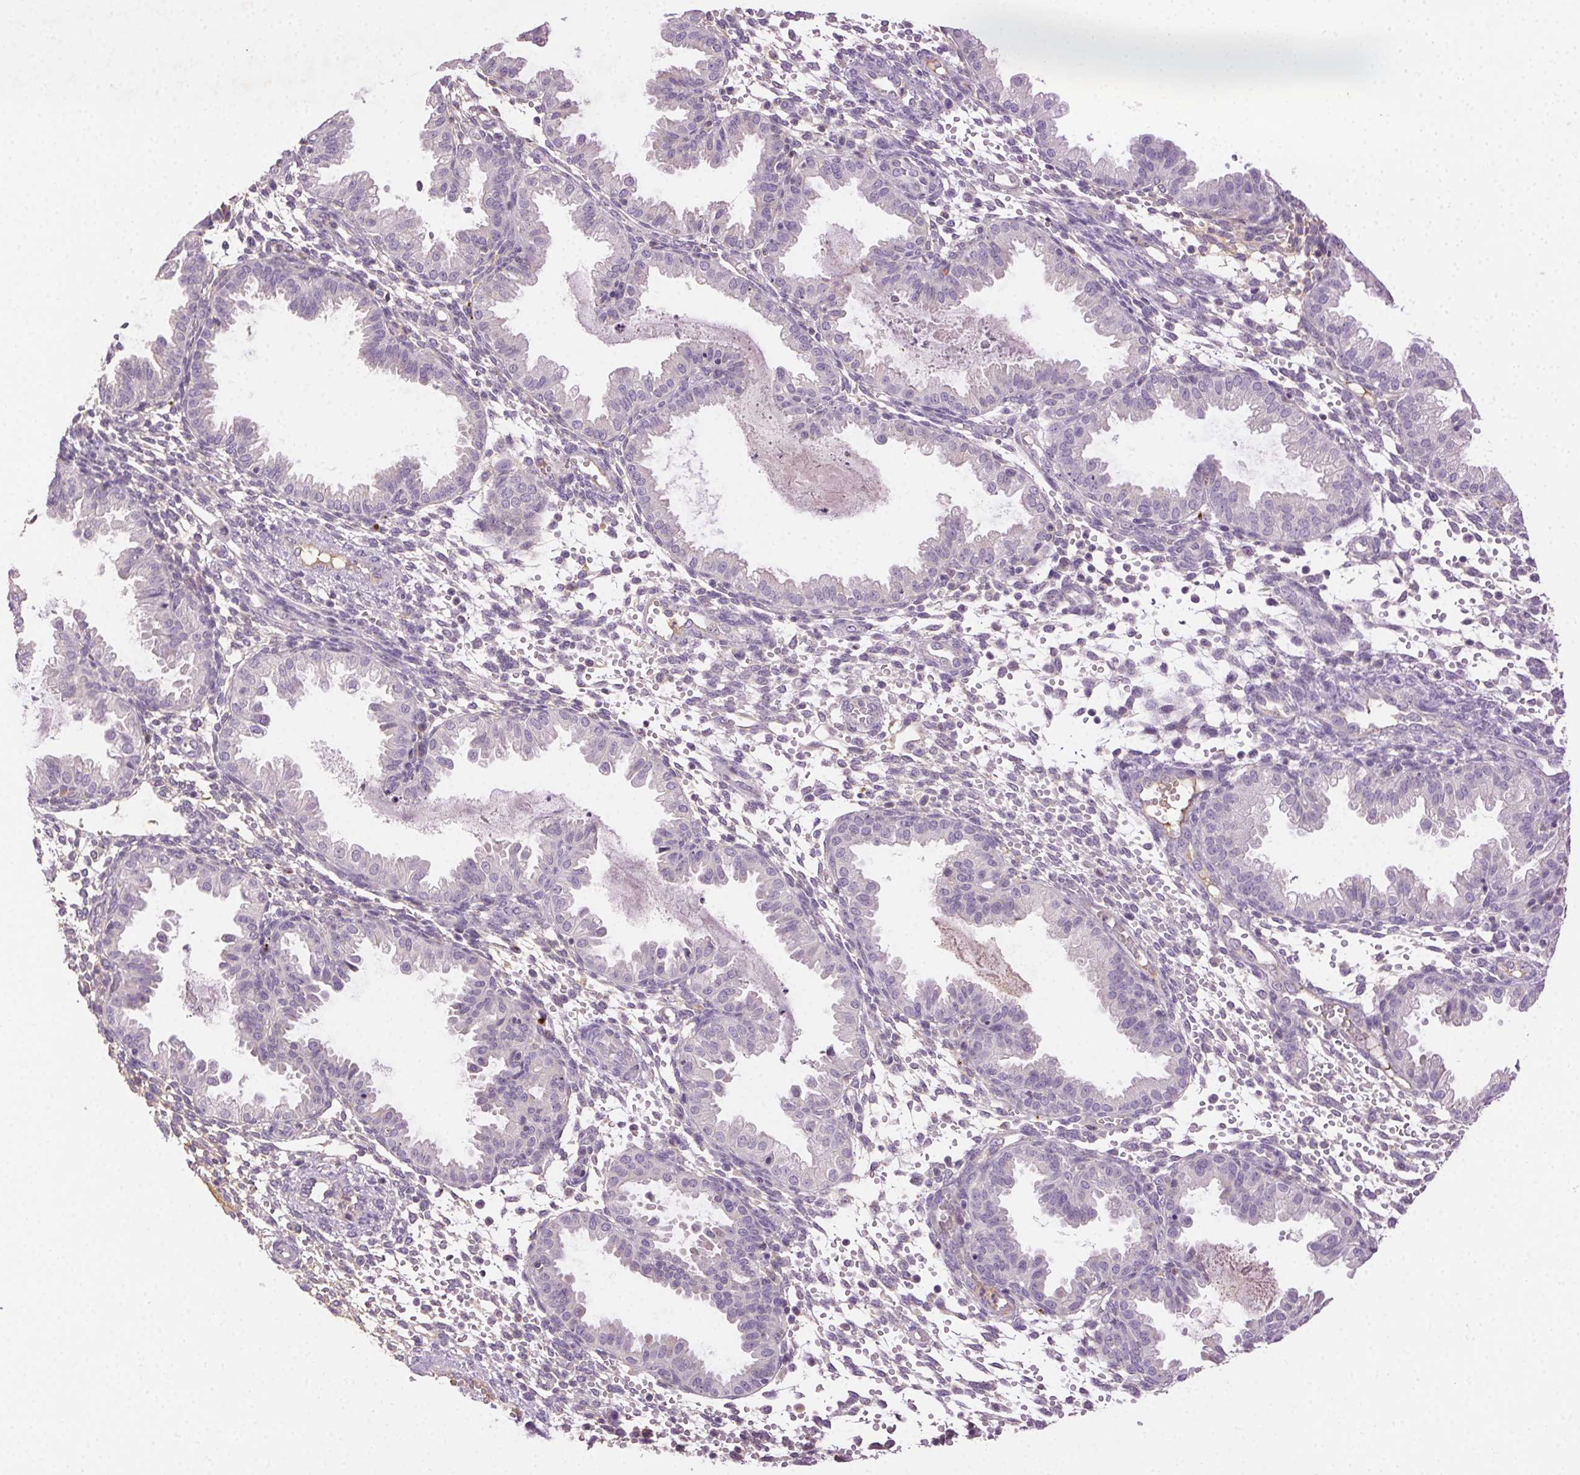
{"staining": {"intensity": "negative", "quantity": "none", "location": "none"}, "tissue": "endometrium", "cell_type": "Cells in endometrial stroma", "image_type": "normal", "snomed": [{"axis": "morphology", "description": "Normal tissue, NOS"}, {"axis": "topography", "description": "Endometrium"}], "caption": "The photomicrograph demonstrates no staining of cells in endometrial stroma in benign endometrium.", "gene": "BPIFB2", "patient": {"sex": "female", "age": 33}}